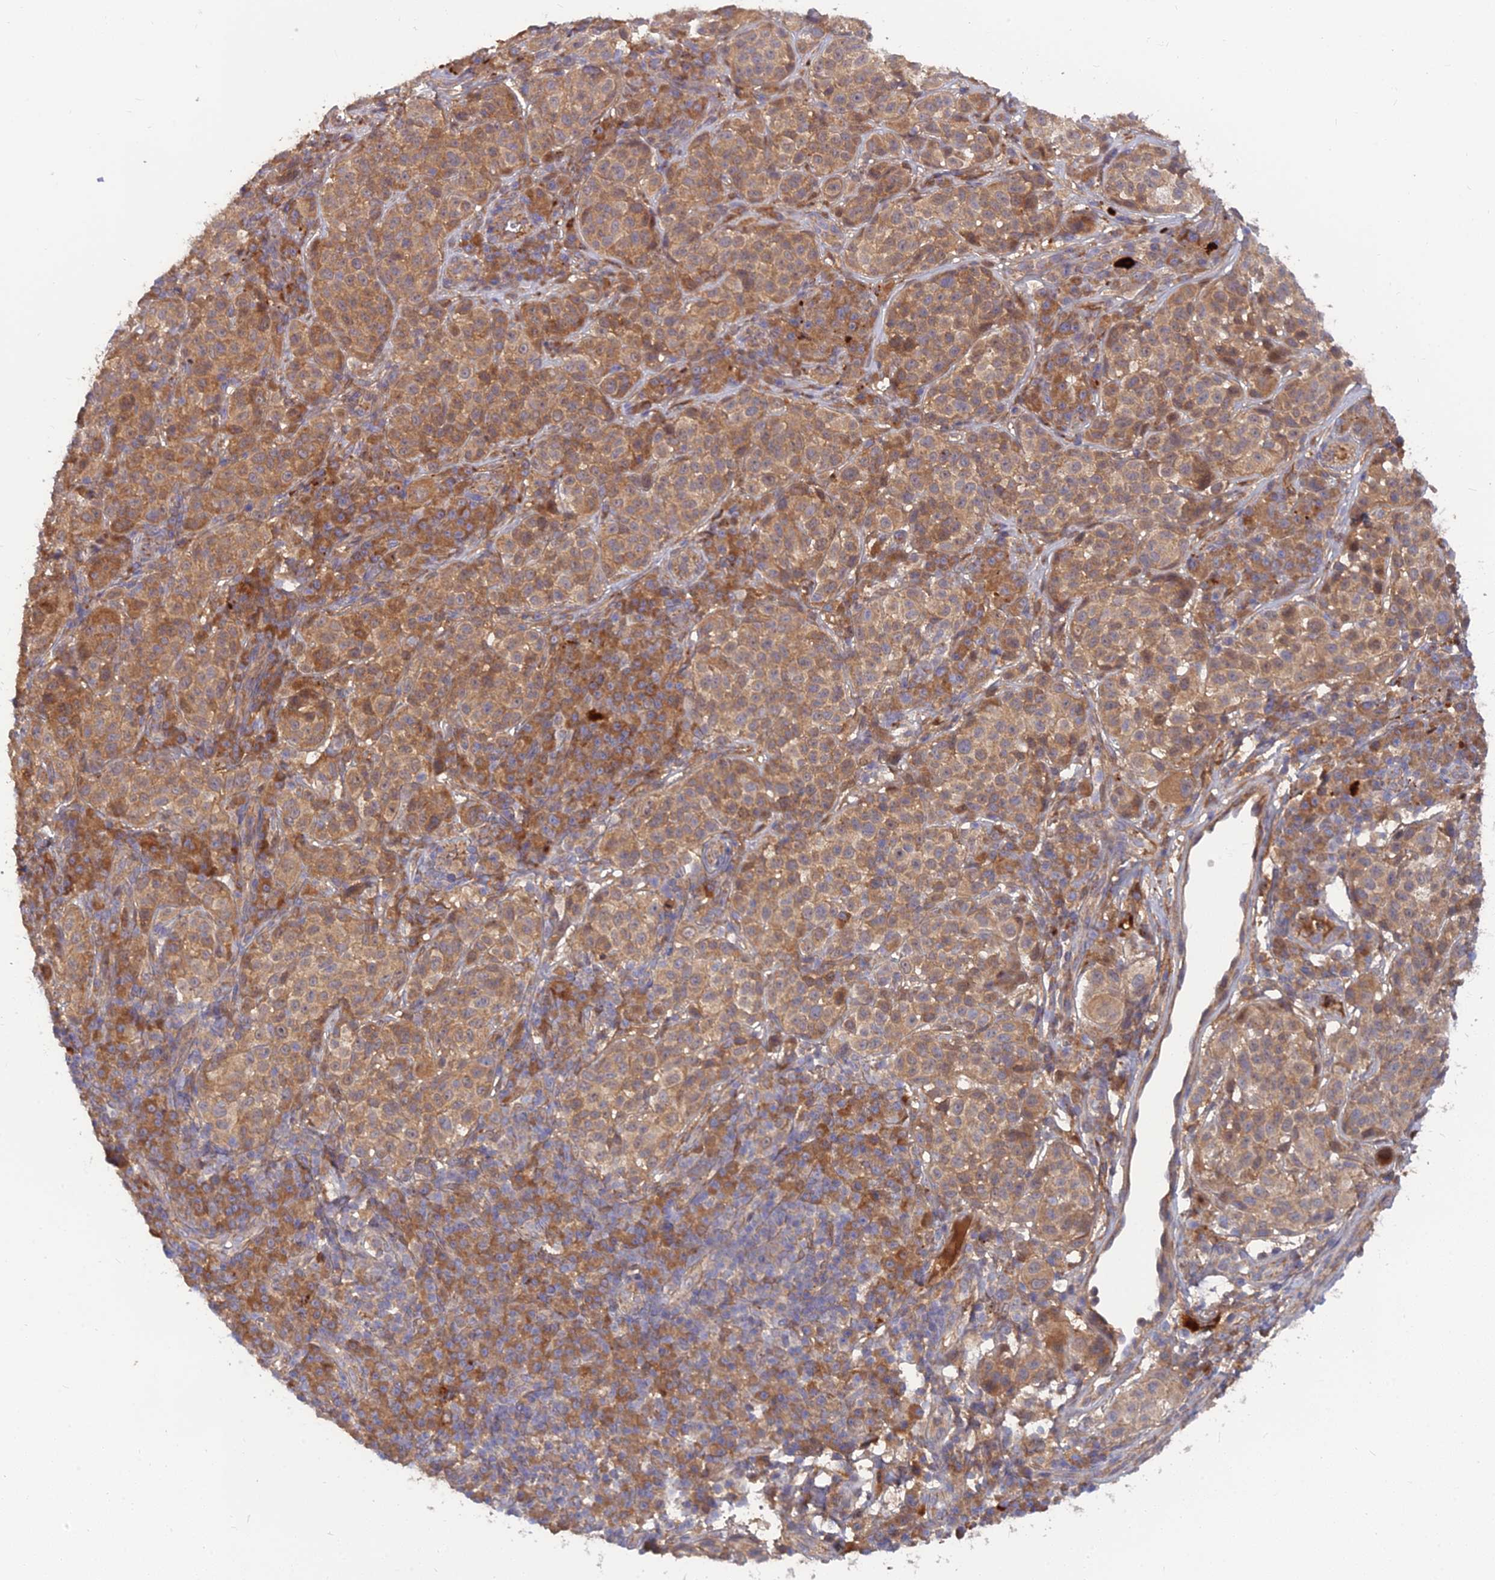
{"staining": {"intensity": "weak", "quantity": ">75%", "location": "cytoplasmic/membranous"}, "tissue": "melanoma", "cell_type": "Tumor cells", "image_type": "cancer", "snomed": [{"axis": "morphology", "description": "Malignant melanoma, NOS"}, {"axis": "topography", "description": "Skin"}], "caption": "Immunohistochemical staining of human malignant melanoma reveals low levels of weak cytoplasmic/membranous expression in about >75% of tumor cells.", "gene": "FAM151B", "patient": {"sex": "male", "age": 38}}